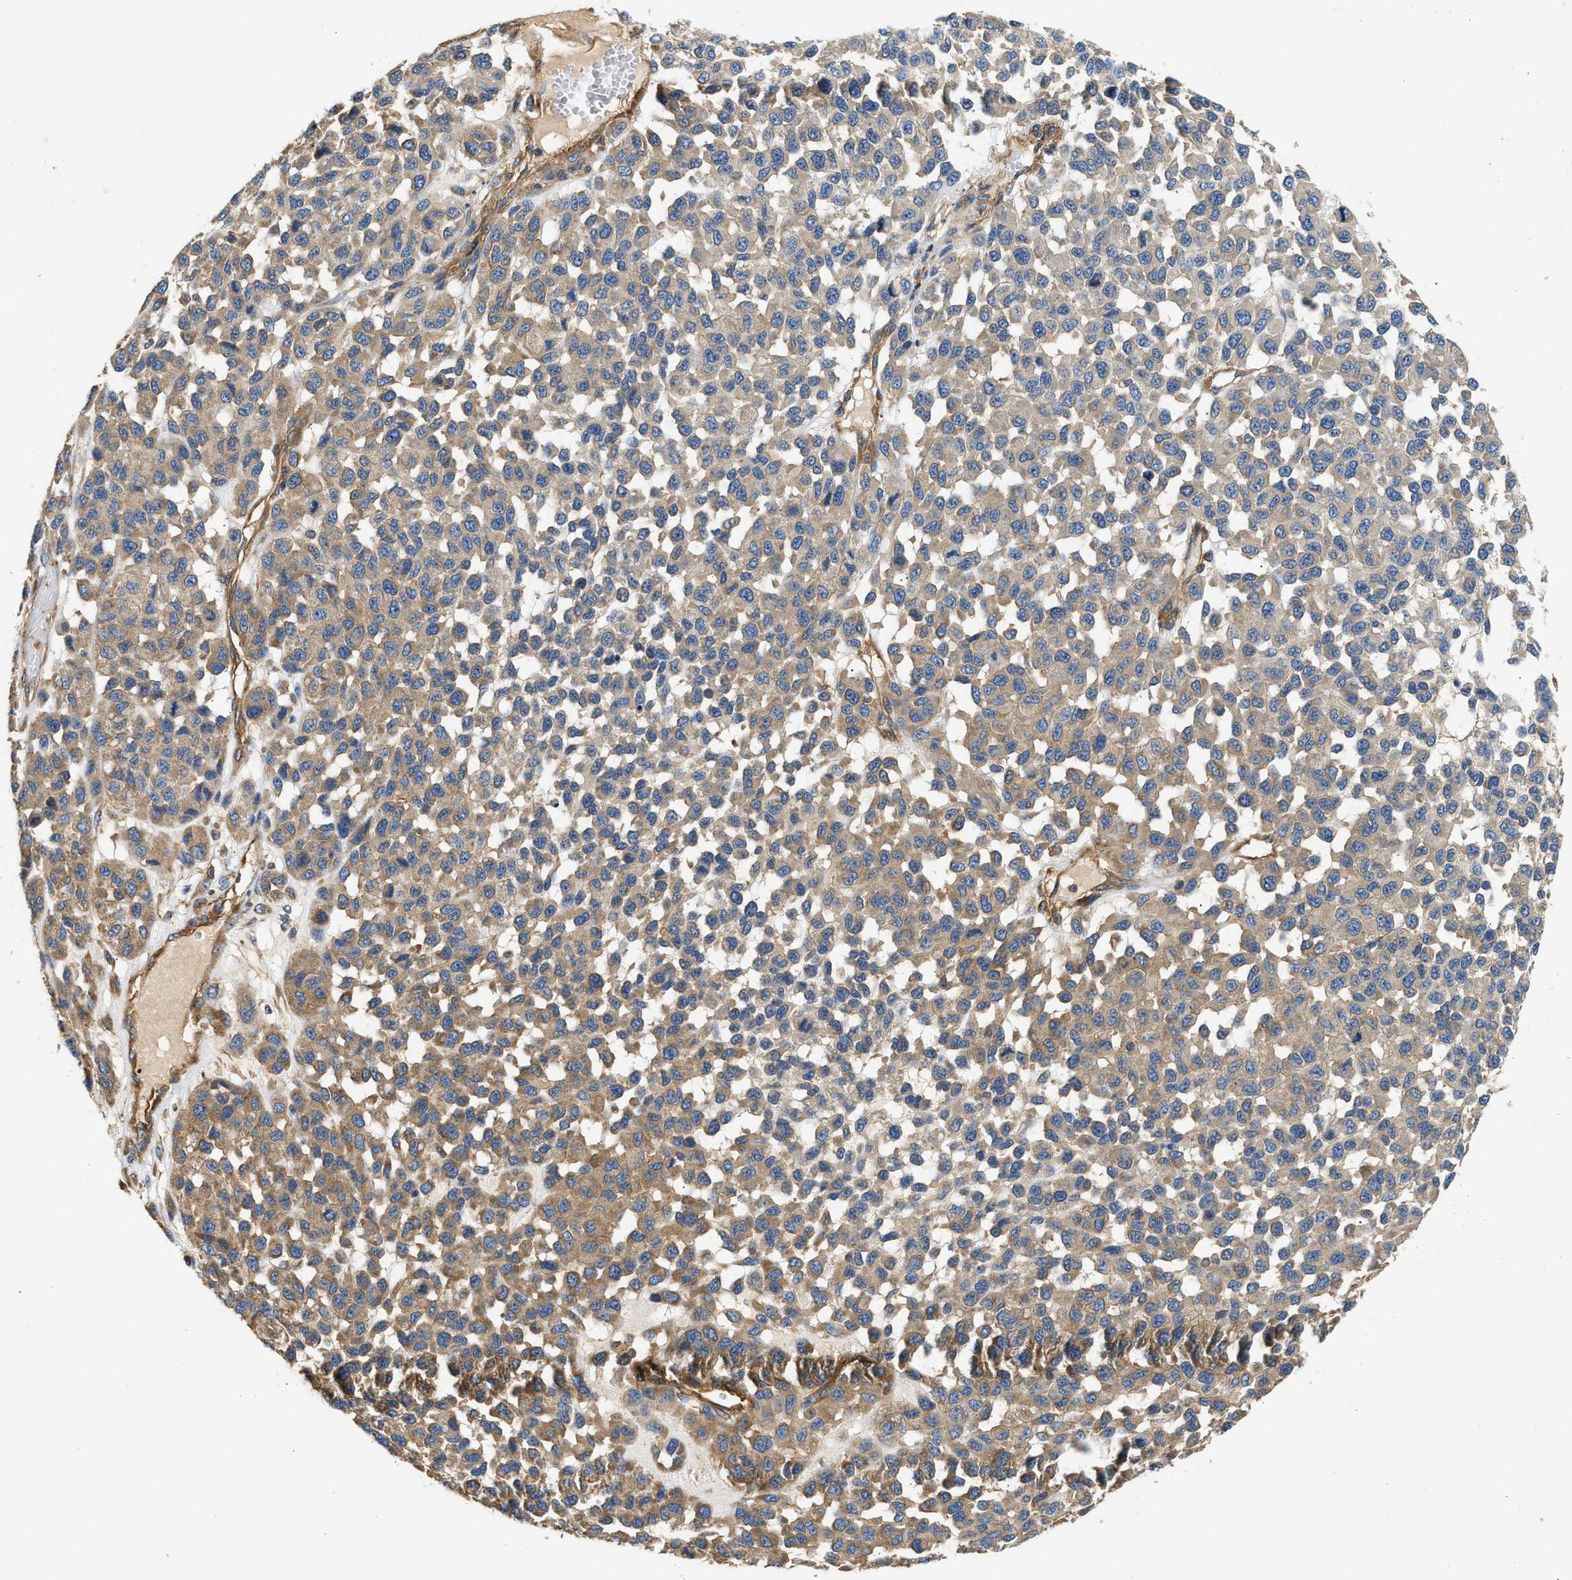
{"staining": {"intensity": "weak", "quantity": ">75%", "location": "cytoplasmic/membranous"}, "tissue": "melanoma", "cell_type": "Tumor cells", "image_type": "cancer", "snomed": [{"axis": "morphology", "description": "Malignant melanoma, NOS"}, {"axis": "topography", "description": "Skin"}], "caption": "This photomicrograph reveals immunohistochemistry staining of malignant melanoma, with low weak cytoplasmic/membranous positivity in about >75% of tumor cells.", "gene": "SAMD9L", "patient": {"sex": "male", "age": 62}}